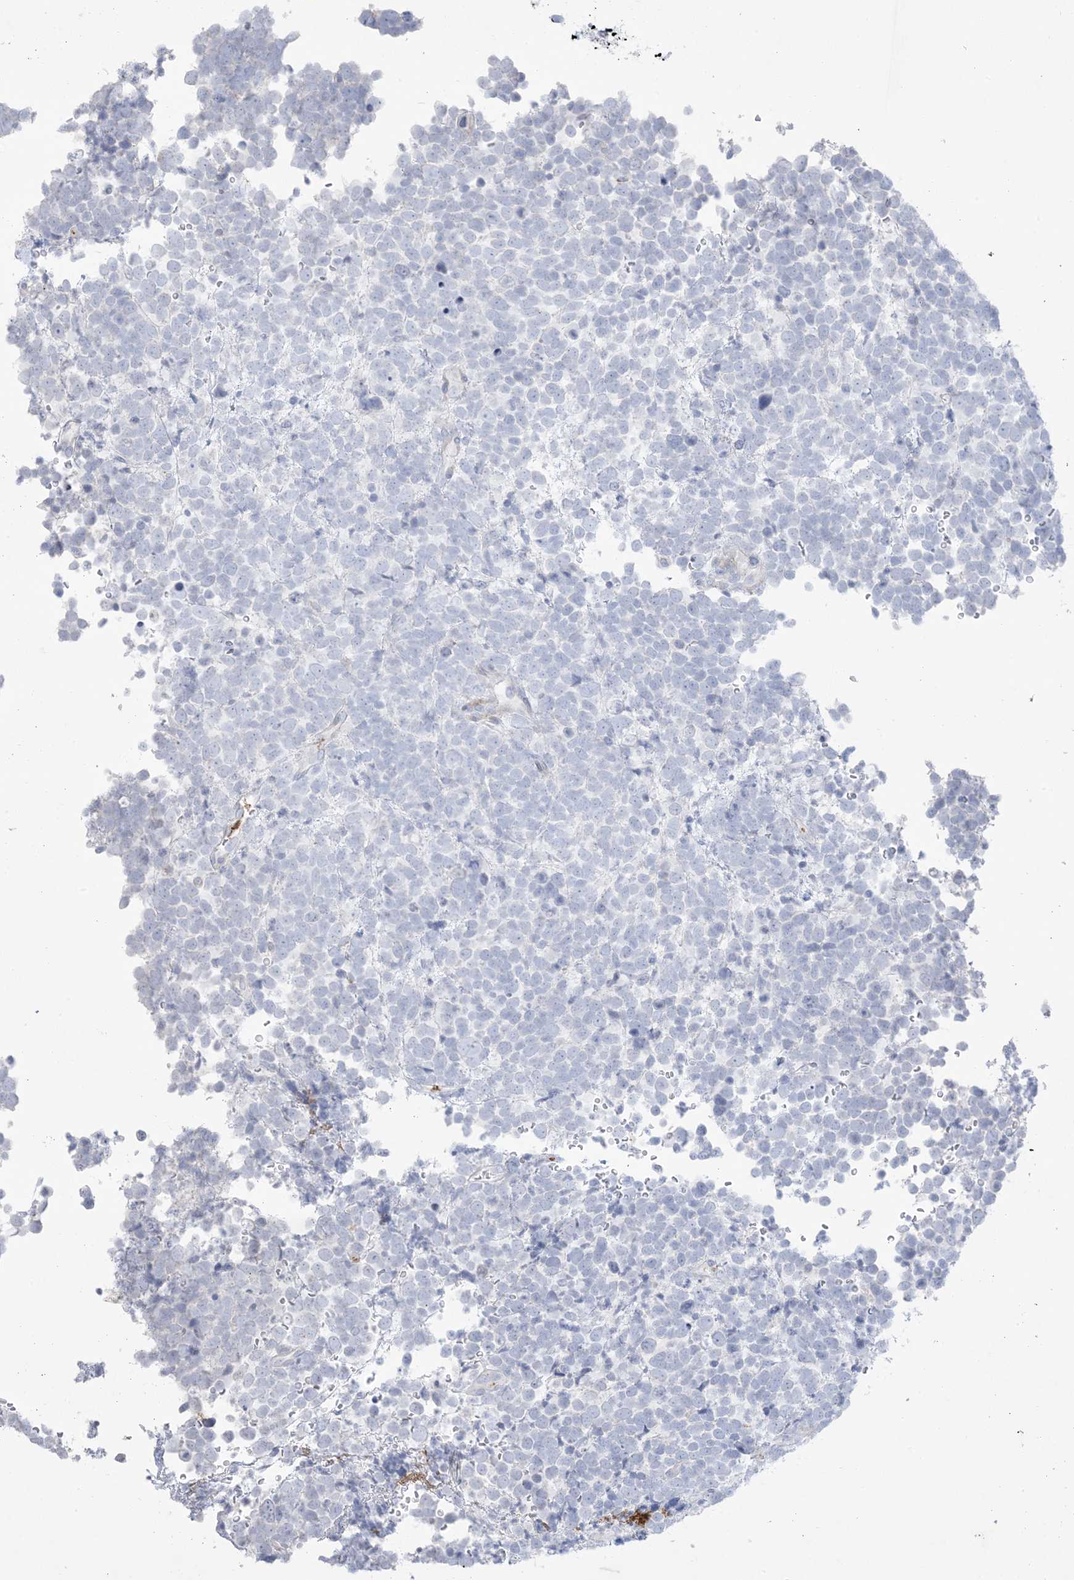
{"staining": {"intensity": "negative", "quantity": "none", "location": "none"}, "tissue": "urothelial cancer", "cell_type": "Tumor cells", "image_type": "cancer", "snomed": [{"axis": "morphology", "description": "Urothelial carcinoma, High grade"}, {"axis": "topography", "description": "Urinary bladder"}], "caption": "High power microscopy histopathology image of an IHC micrograph of high-grade urothelial carcinoma, revealing no significant expression in tumor cells.", "gene": "B3GNT7", "patient": {"sex": "female", "age": 82}}